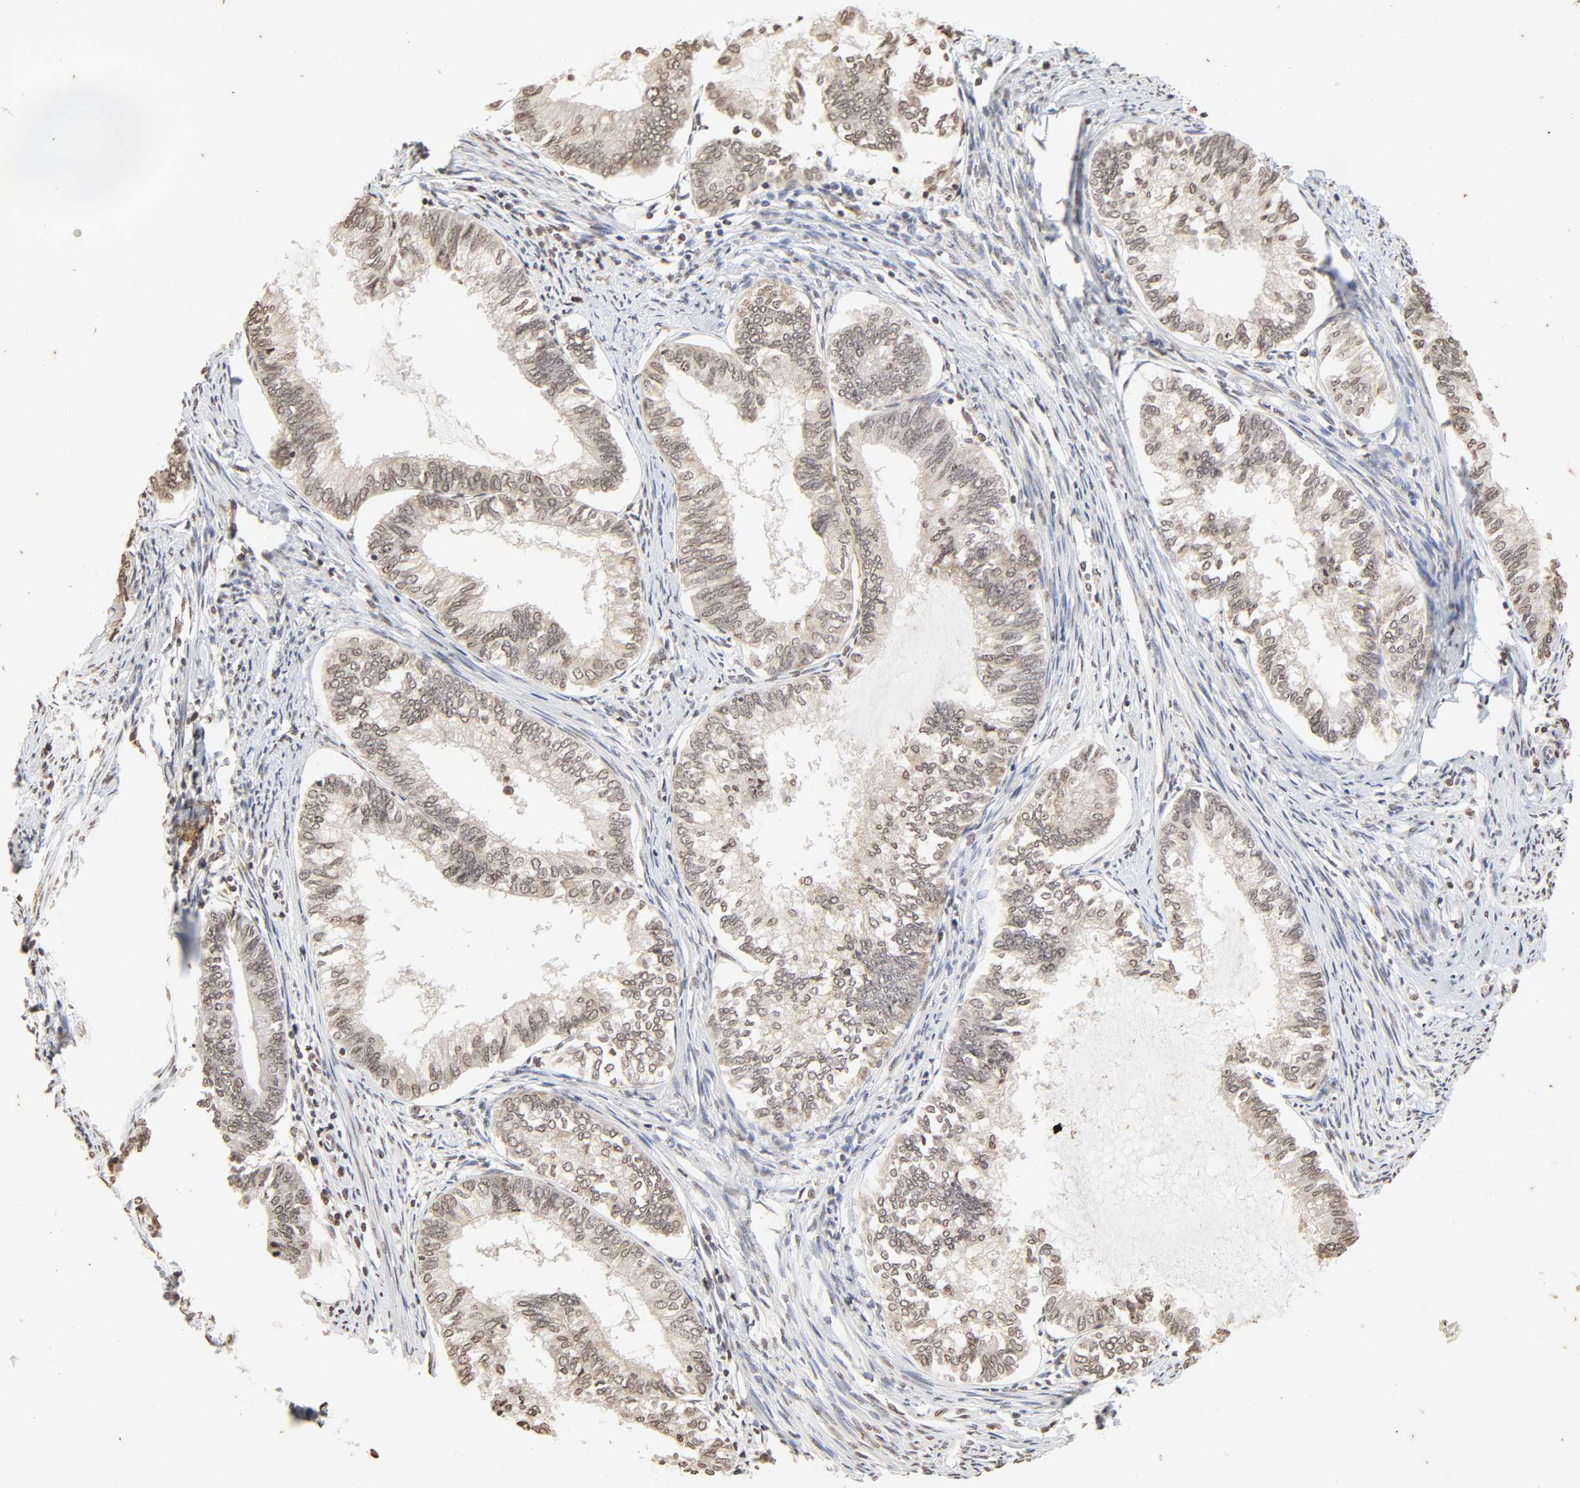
{"staining": {"intensity": "moderate", "quantity": "25%-75%", "location": "cytoplasmic/membranous,nuclear"}, "tissue": "endometrial cancer", "cell_type": "Tumor cells", "image_type": "cancer", "snomed": [{"axis": "morphology", "description": "Adenocarcinoma, NOS"}, {"axis": "topography", "description": "Endometrium"}], "caption": "Human adenocarcinoma (endometrial) stained with a brown dye exhibits moderate cytoplasmic/membranous and nuclear positive positivity in about 25%-75% of tumor cells.", "gene": "TBL1X", "patient": {"sex": "female", "age": 86}}